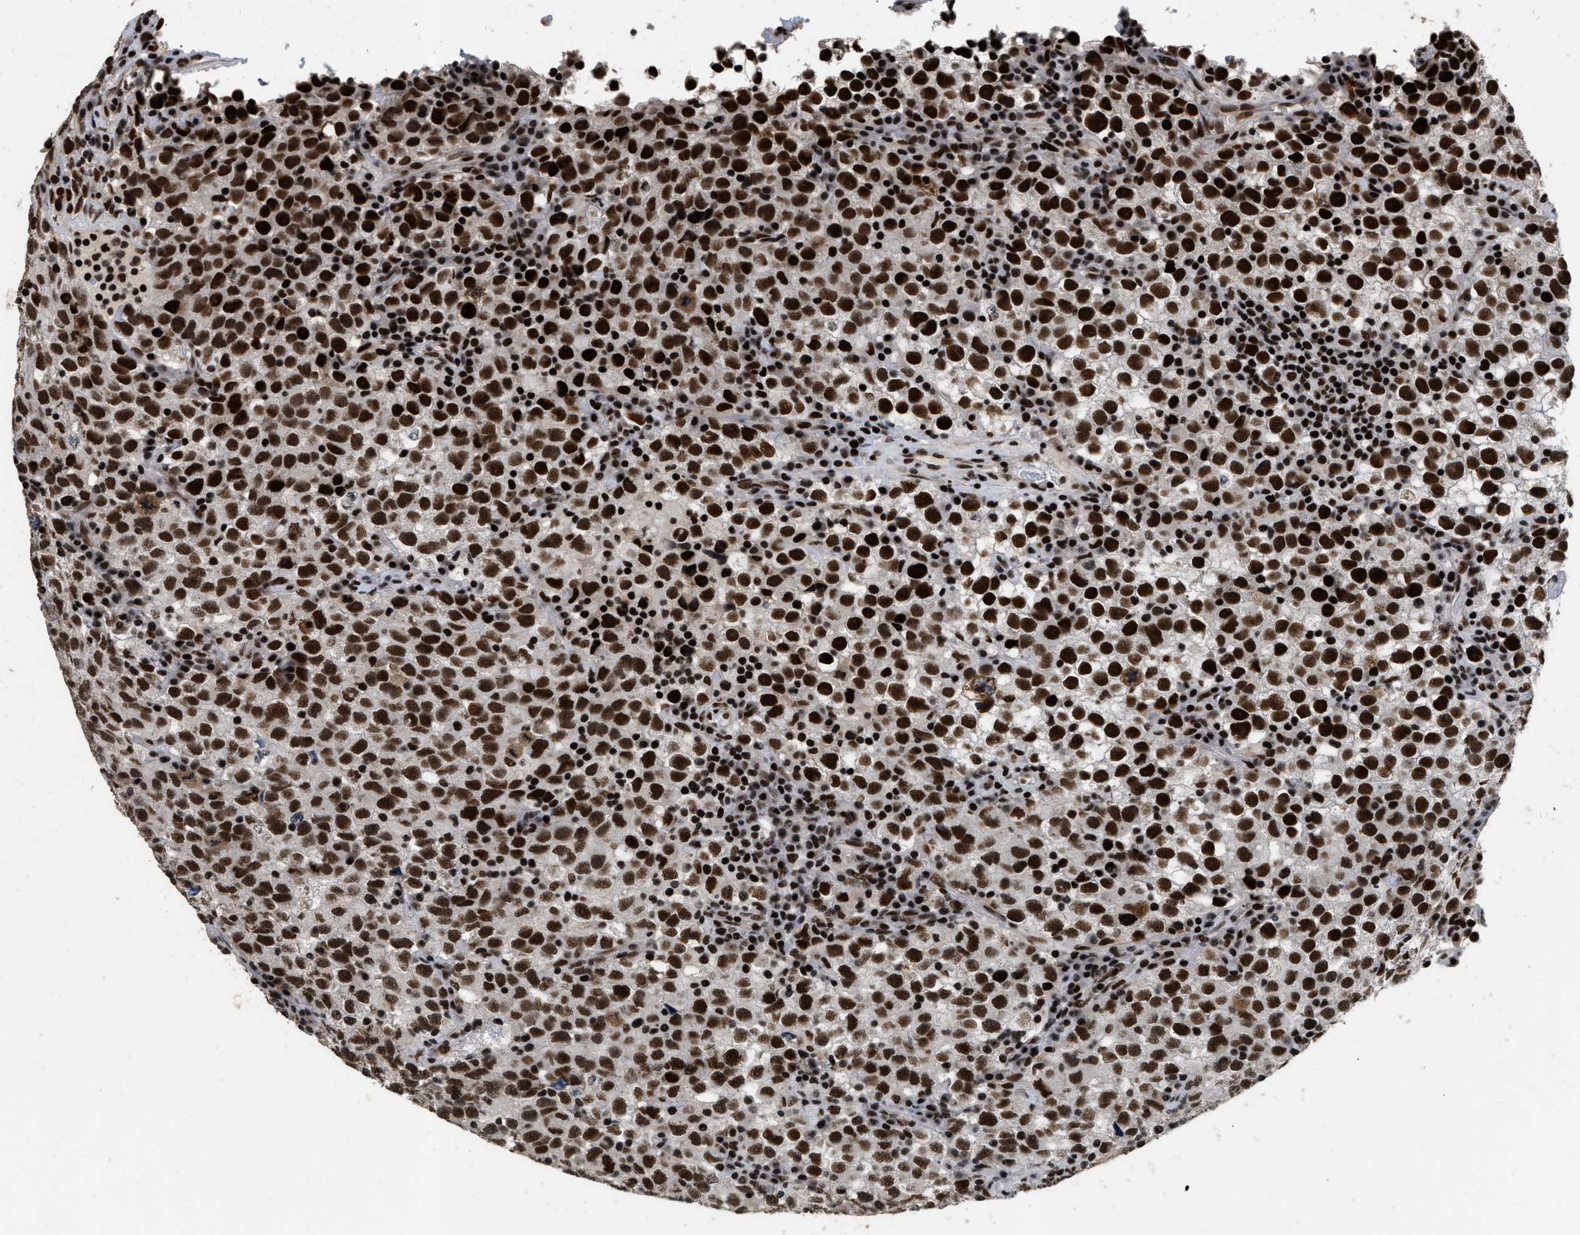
{"staining": {"intensity": "strong", "quantity": ">75%", "location": "nuclear"}, "tissue": "testis cancer", "cell_type": "Tumor cells", "image_type": "cancer", "snomed": [{"axis": "morphology", "description": "Seminoma, NOS"}, {"axis": "topography", "description": "Testis"}], "caption": "A brown stain shows strong nuclear expression of a protein in human testis seminoma tumor cells.", "gene": "SMARCB1", "patient": {"sex": "male", "age": 22}}